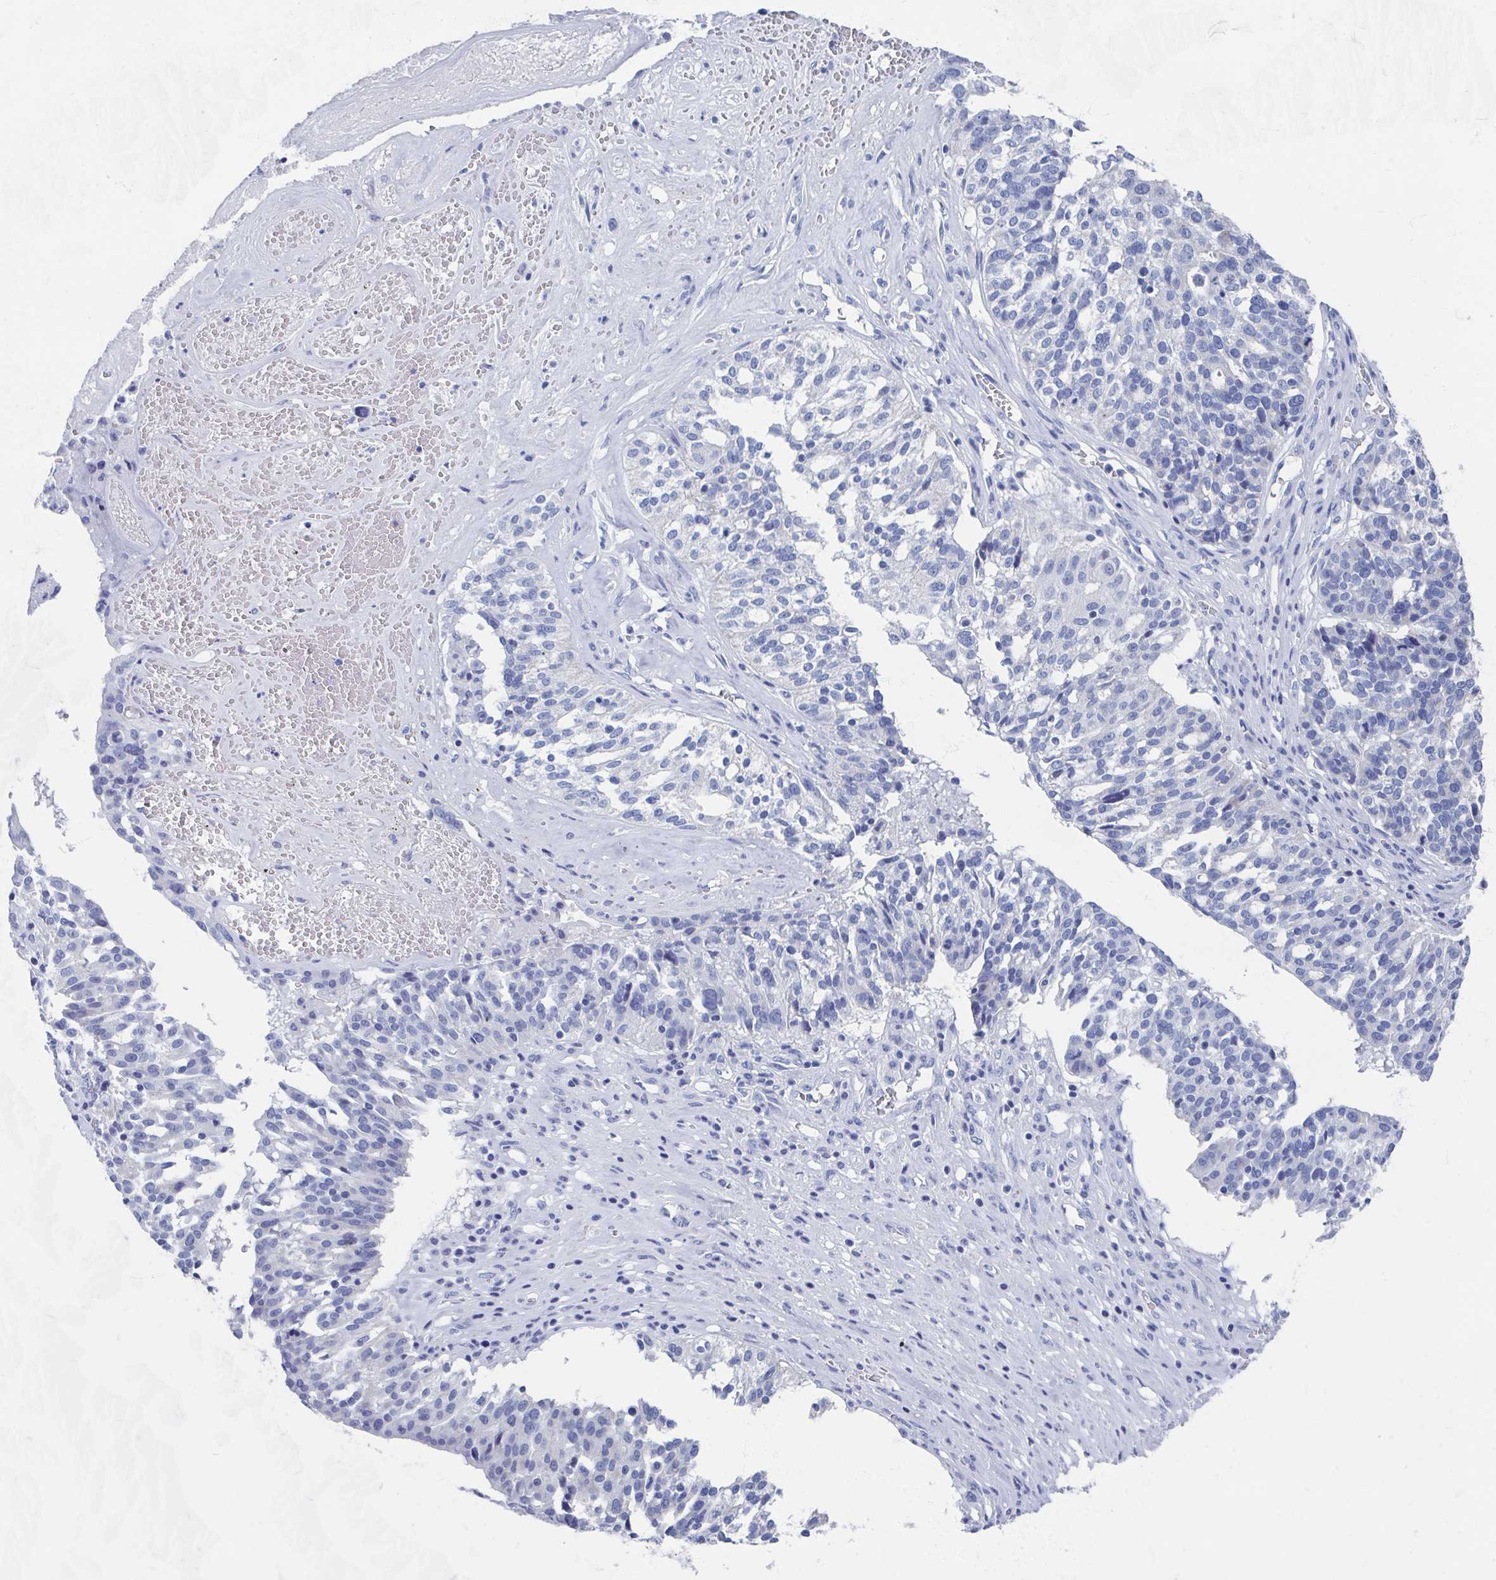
{"staining": {"intensity": "negative", "quantity": "none", "location": "none"}, "tissue": "ovarian cancer", "cell_type": "Tumor cells", "image_type": "cancer", "snomed": [{"axis": "morphology", "description": "Cystadenocarcinoma, serous, NOS"}, {"axis": "topography", "description": "Ovary"}], "caption": "Ovarian cancer was stained to show a protein in brown. There is no significant expression in tumor cells.", "gene": "SHCBP1L", "patient": {"sex": "female", "age": 59}}